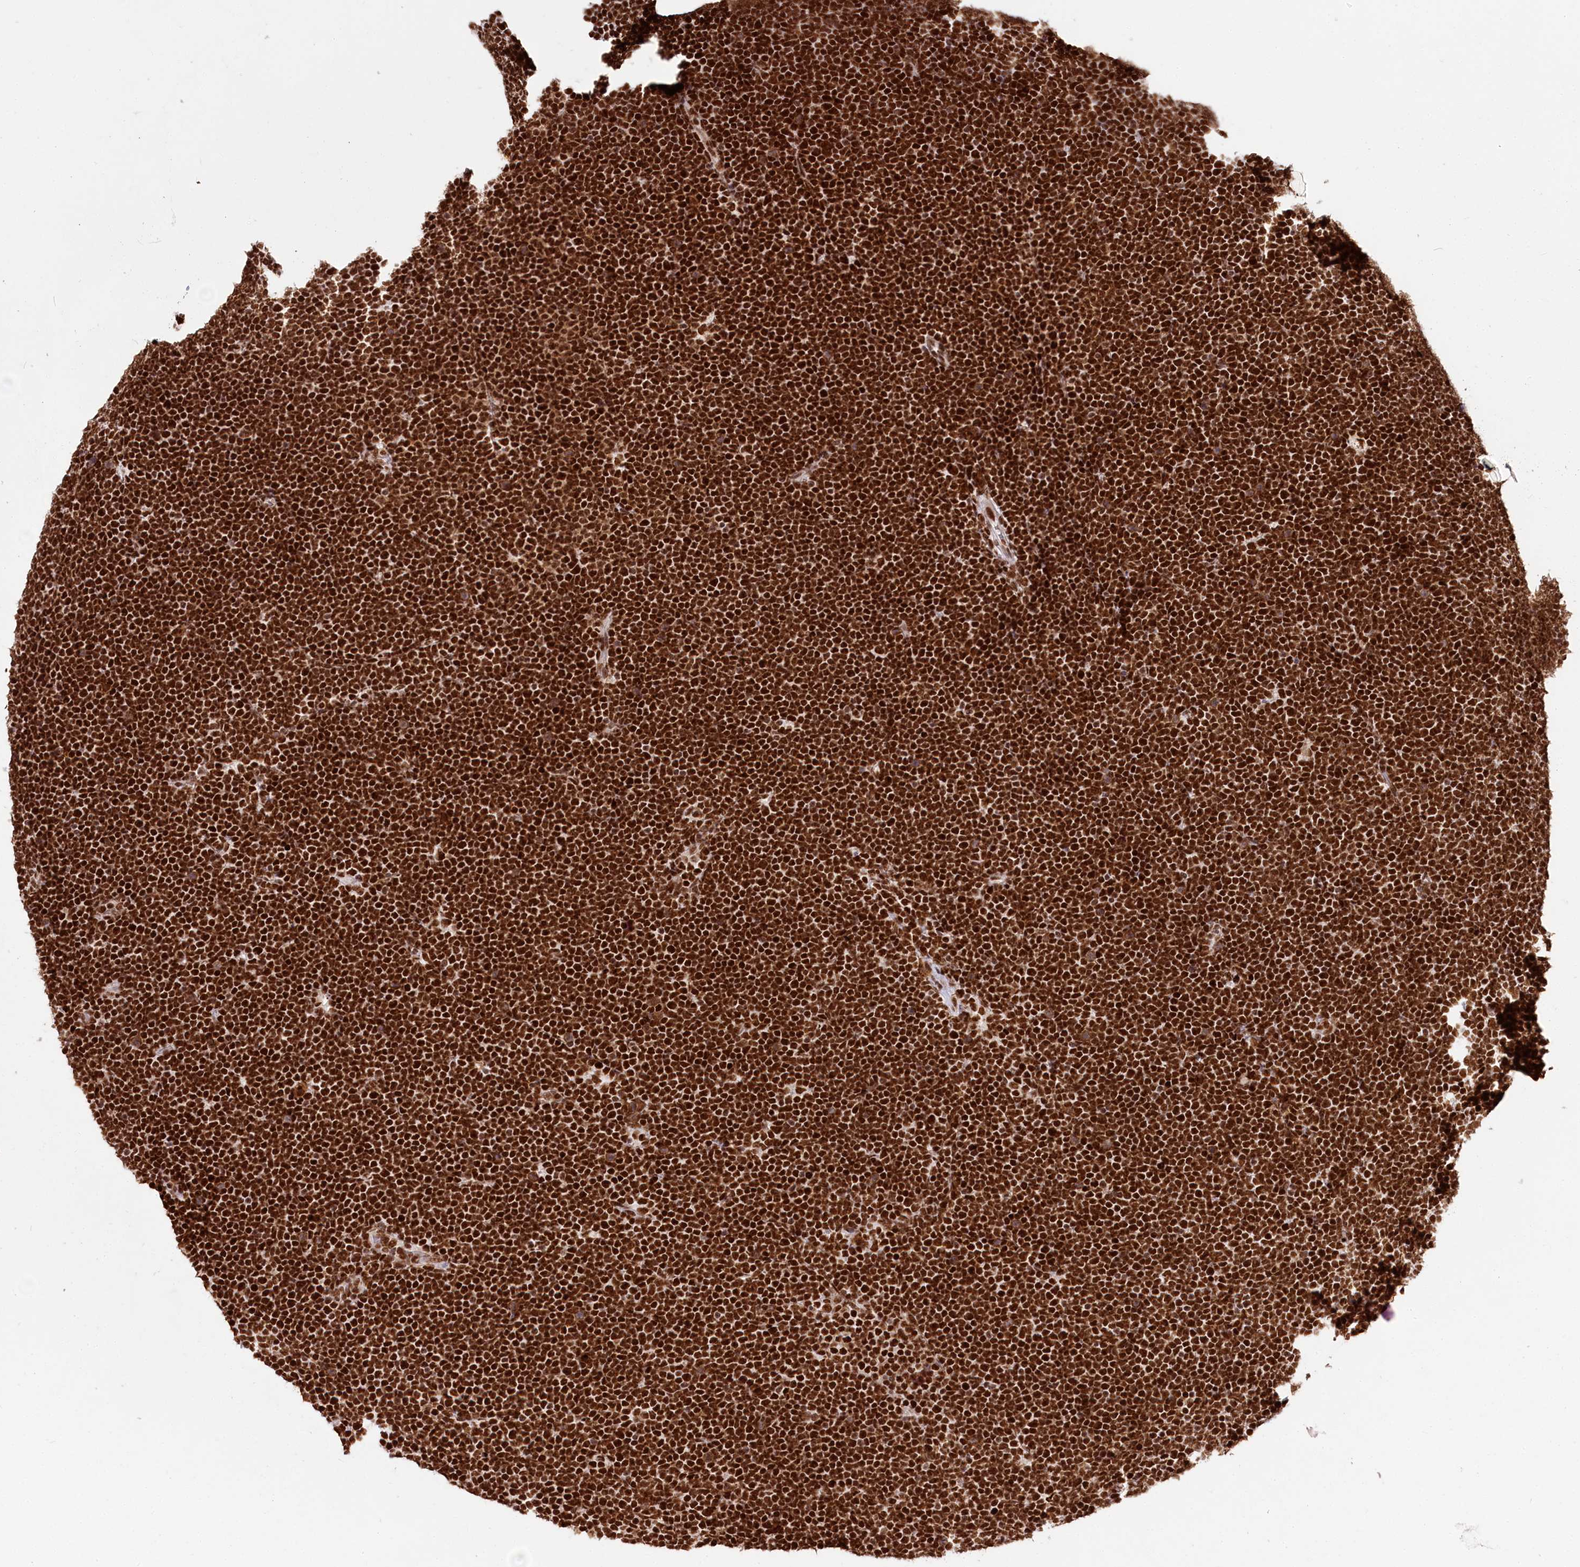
{"staining": {"intensity": "strong", "quantity": ">75%", "location": "nuclear"}, "tissue": "lymphoma", "cell_type": "Tumor cells", "image_type": "cancer", "snomed": [{"axis": "morphology", "description": "Malignant lymphoma, non-Hodgkin's type, High grade"}, {"axis": "topography", "description": "Lymph node"}], "caption": "Immunohistochemistry staining of lymphoma, which reveals high levels of strong nuclear expression in approximately >75% of tumor cells indicating strong nuclear protein expression. The staining was performed using DAB (3,3'-diaminobenzidine) (brown) for protein detection and nuclei were counterstained in hematoxylin (blue).", "gene": "SMARCE1", "patient": {"sex": "male", "age": 13}}